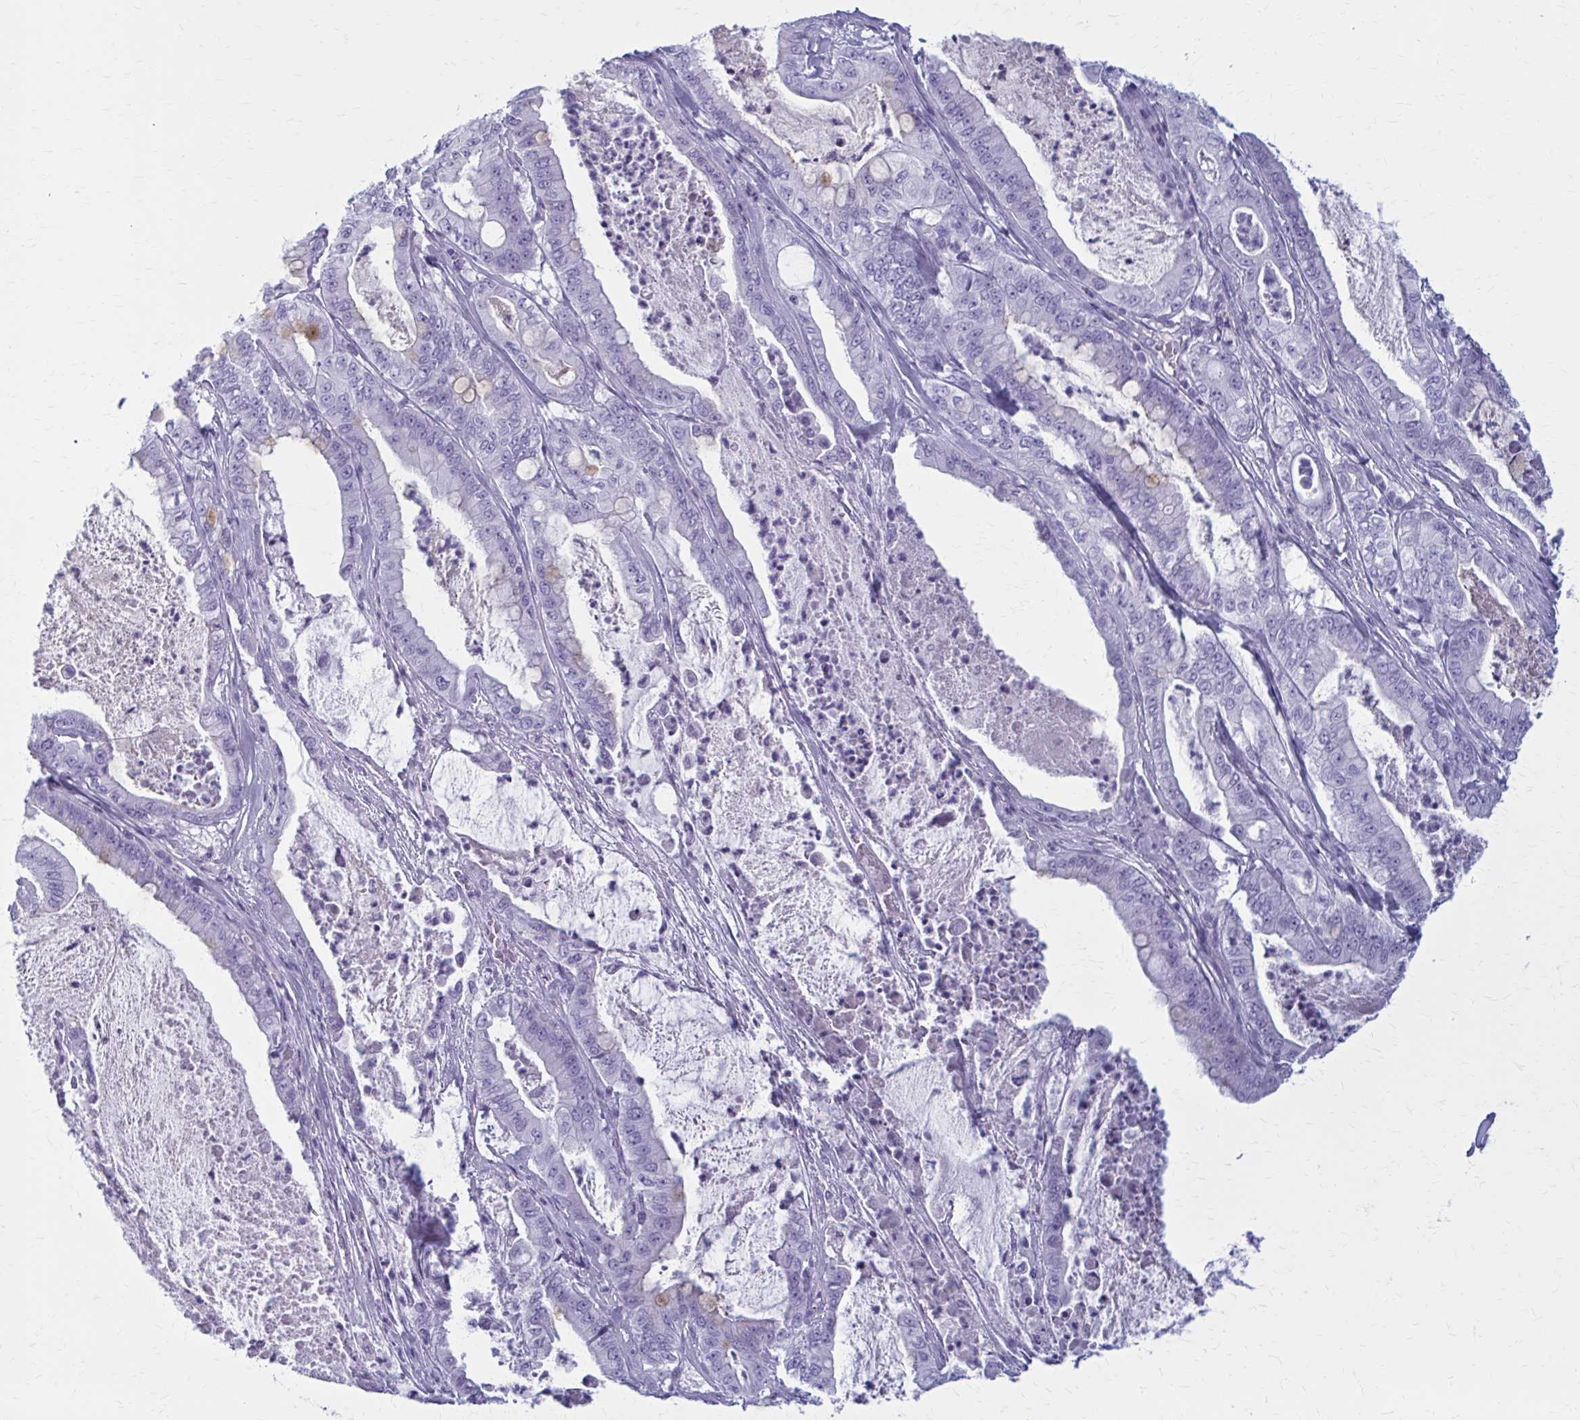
{"staining": {"intensity": "negative", "quantity": "none", "location": "none"}, "tissue": "pancreatic cancer", "cell_type": "Tumor cells", "image_type": "cancer", "snomed": [{"axis": "morphology", "description": "Adenocarcinoma, NOS"}, {"axis": "topography", "description": "Pancreas"}], "caption": "Adenocarcinoma (pancreatic) was stained to show a protein in brown. There is no significant staining in tumor cells.", "gene": "ZDHHC7", "patient": {"sex": "male", "age": 71}}